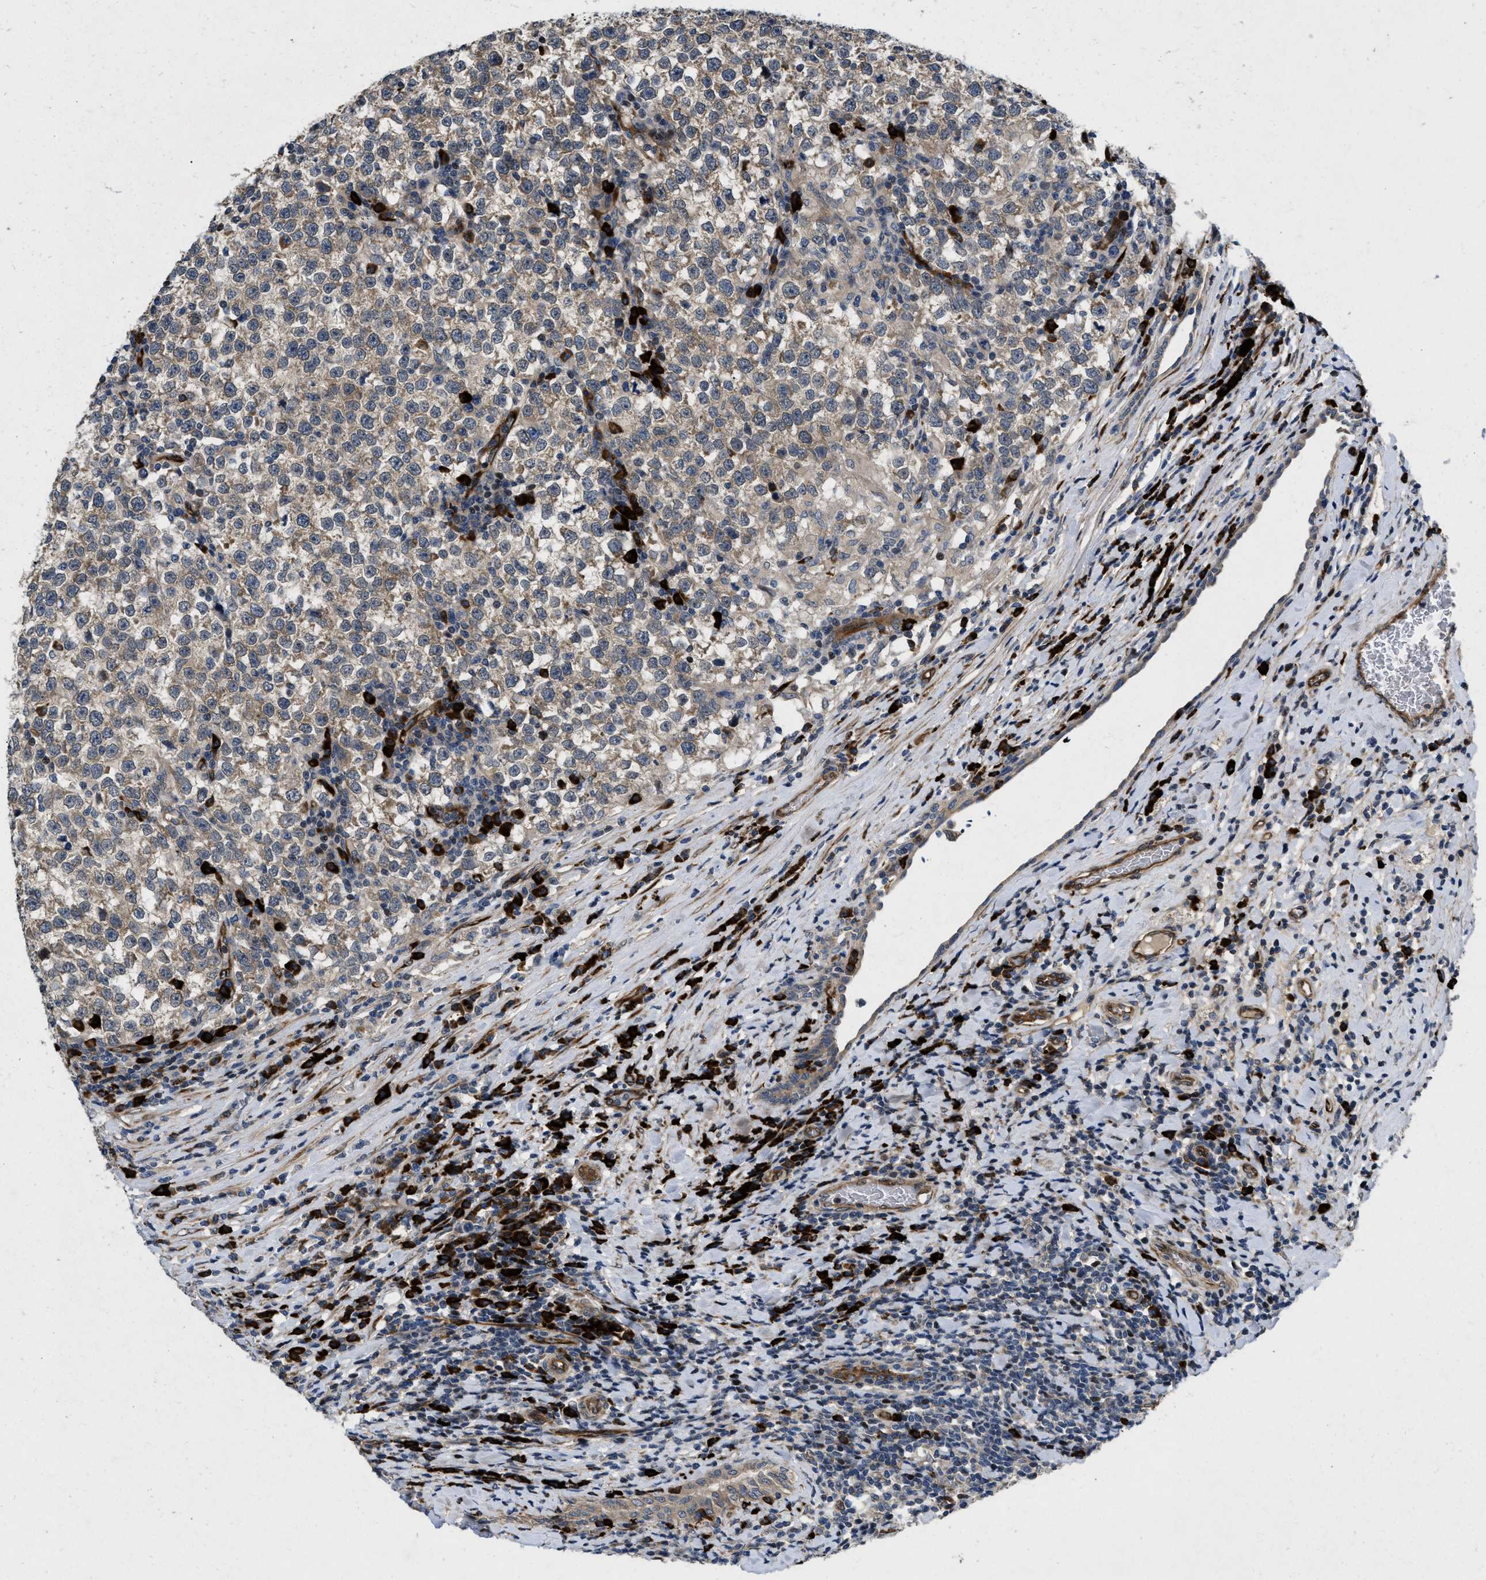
{"staining": {"intensity": "weak", "quantity": ">75%", "location": "cytoplasmic/membranous"}, "tissue": "testis cancer", "cell_type": "Tumor cells", "image_type": "cancer", "snomed": [{"axis": "morphology", "description": "Normal tissue, NOS"}, {"axis": "morphology", "description": "Seminoma, NOS"}, {"axis": "topography", "description": "Testis"}], "caption": "Immunohistochemistry (DAB (3,3'-diaminobenzidine)) staining of seminoma (testis) shows weak cytoplasmic/membranous protein expression in approximately >75% of tumor cells.", "gene": "HSPA12B", "patient": {"sex": "male", "age": 43}}